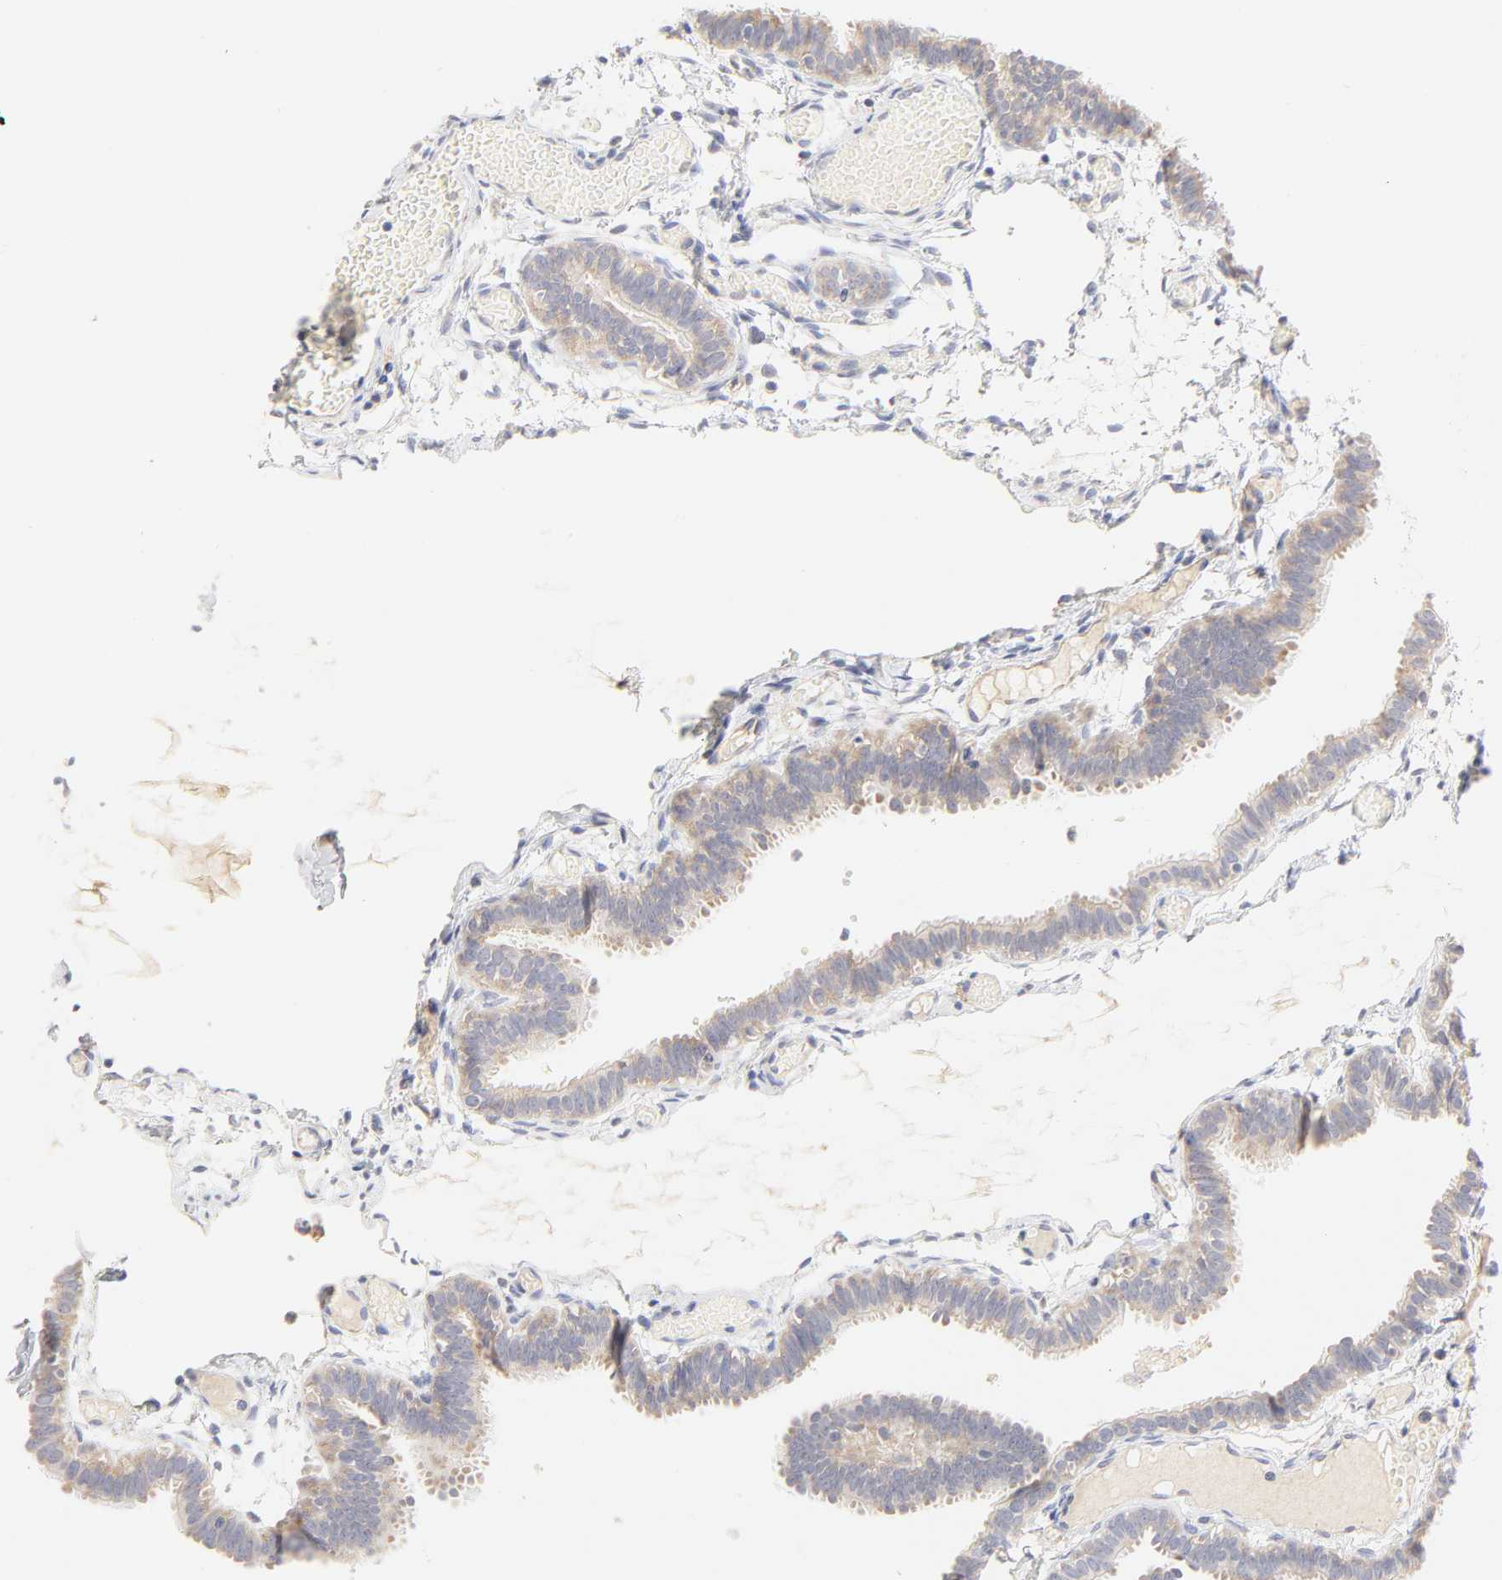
{"staining": {"intensity": "weak", "quantity": ">75%", "location": "cytoplasmic/membranous"}, "tissue": "fallopian tube", "cell_type": "Glandular cells", "image_type": "normal", "snomed": [{"axis": "morphology", "description": "Normal tissue, NOS"}, {"axis": "topography", "description": "Fallopian tube"}], "caption": "A brown stain highlights weak cytoplasmic/membranous expression of a protein in glandular cells of normal fallopian tube.", "gene": "MTERF2", "patient": {"sex": "female", "age": 29}}